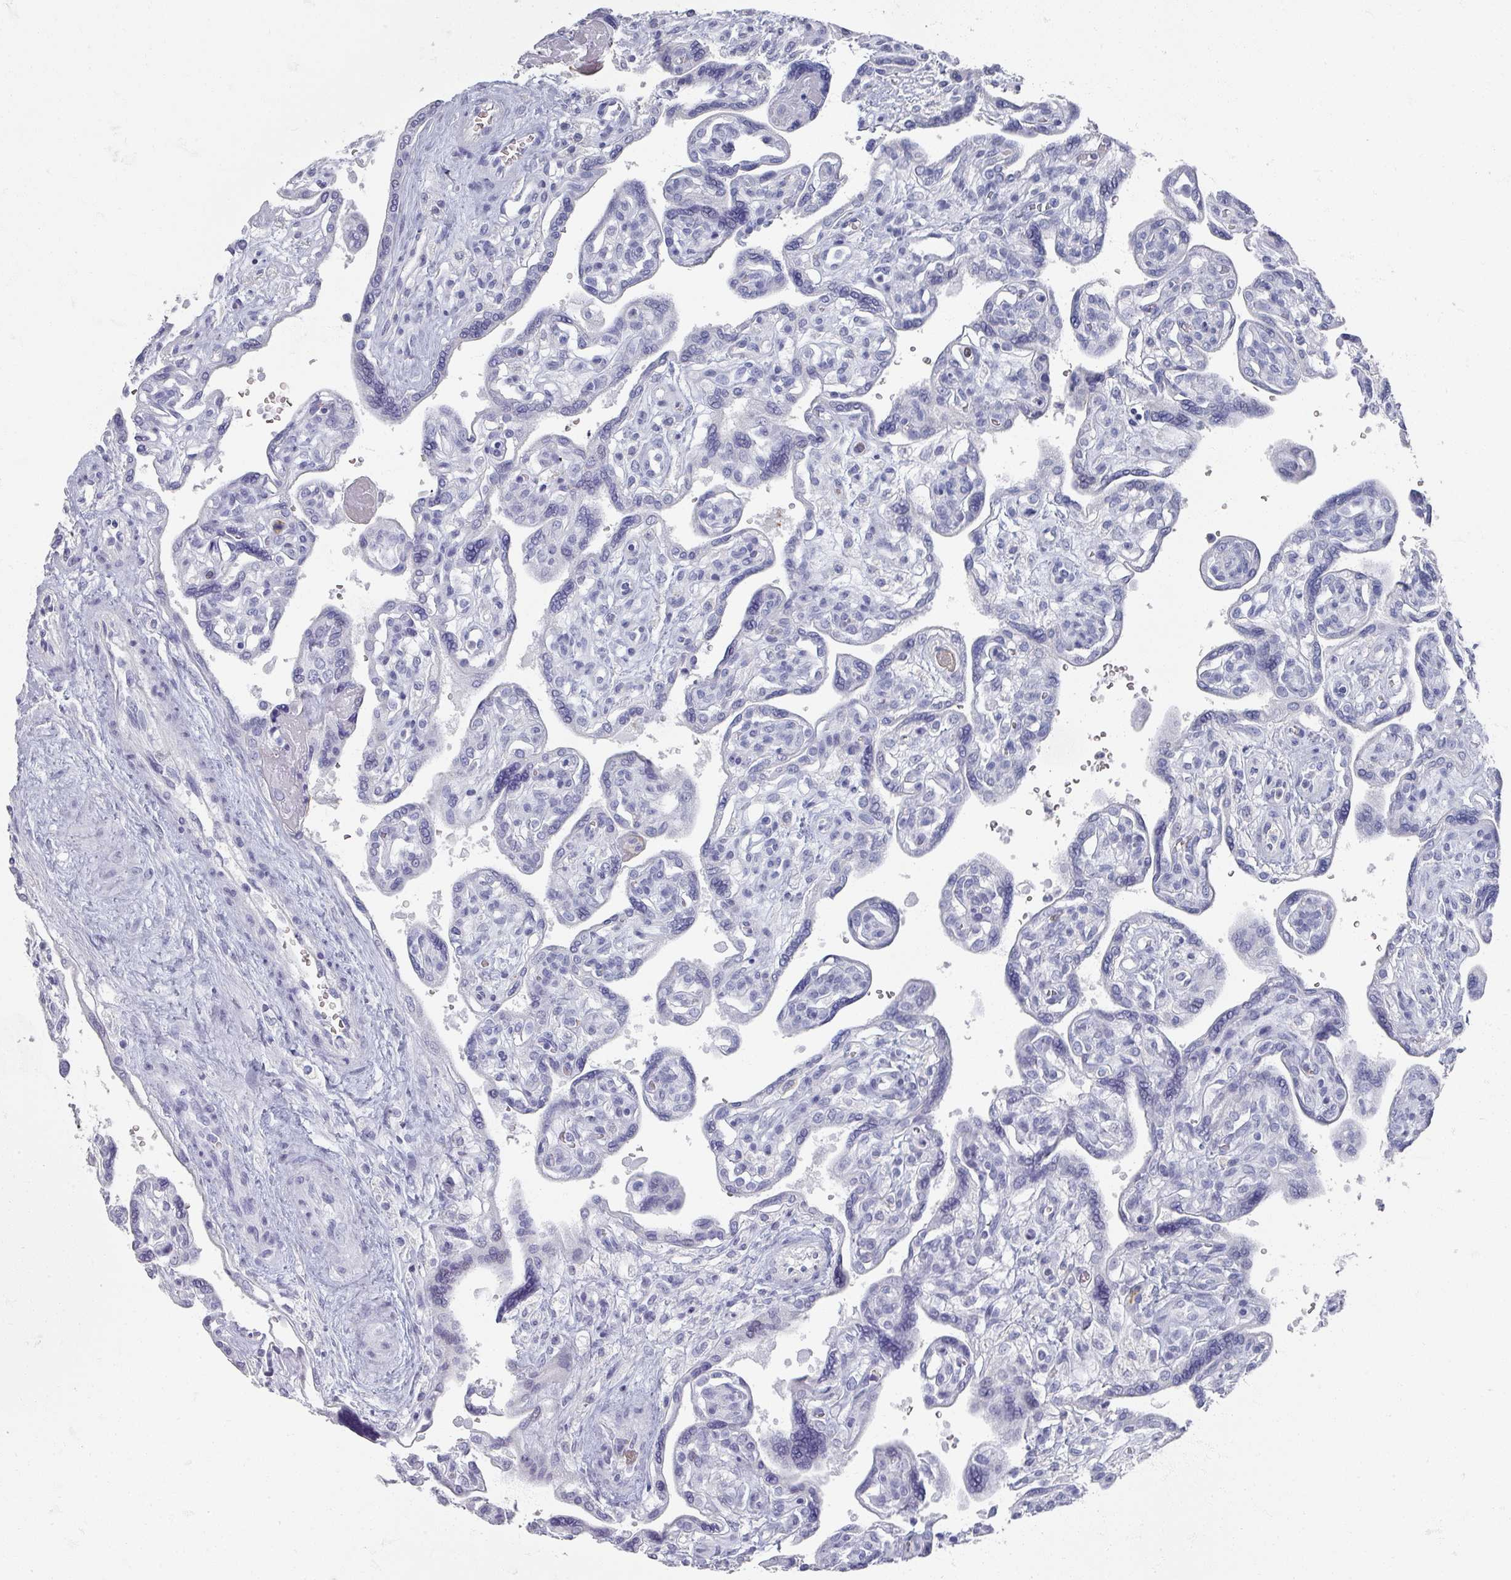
{"staining": {"intensity": "negative", "quantity": "none", "location": "none"}, "tissue": "placenta", "cell_type": "Trophoblastic cells", "image_type": "normal", "snomed": [{"axis": "morphology", "description": "Normal tissue, NOS"}, {"axis": "topography", "description": "Placenta"}], "caption": "This is an immunohistochemistry image of unremarkable placenta. There is no positivity in trophoblastic cells.", "gene": "OMG", "patient": {"sex": "female", "age": 39}}